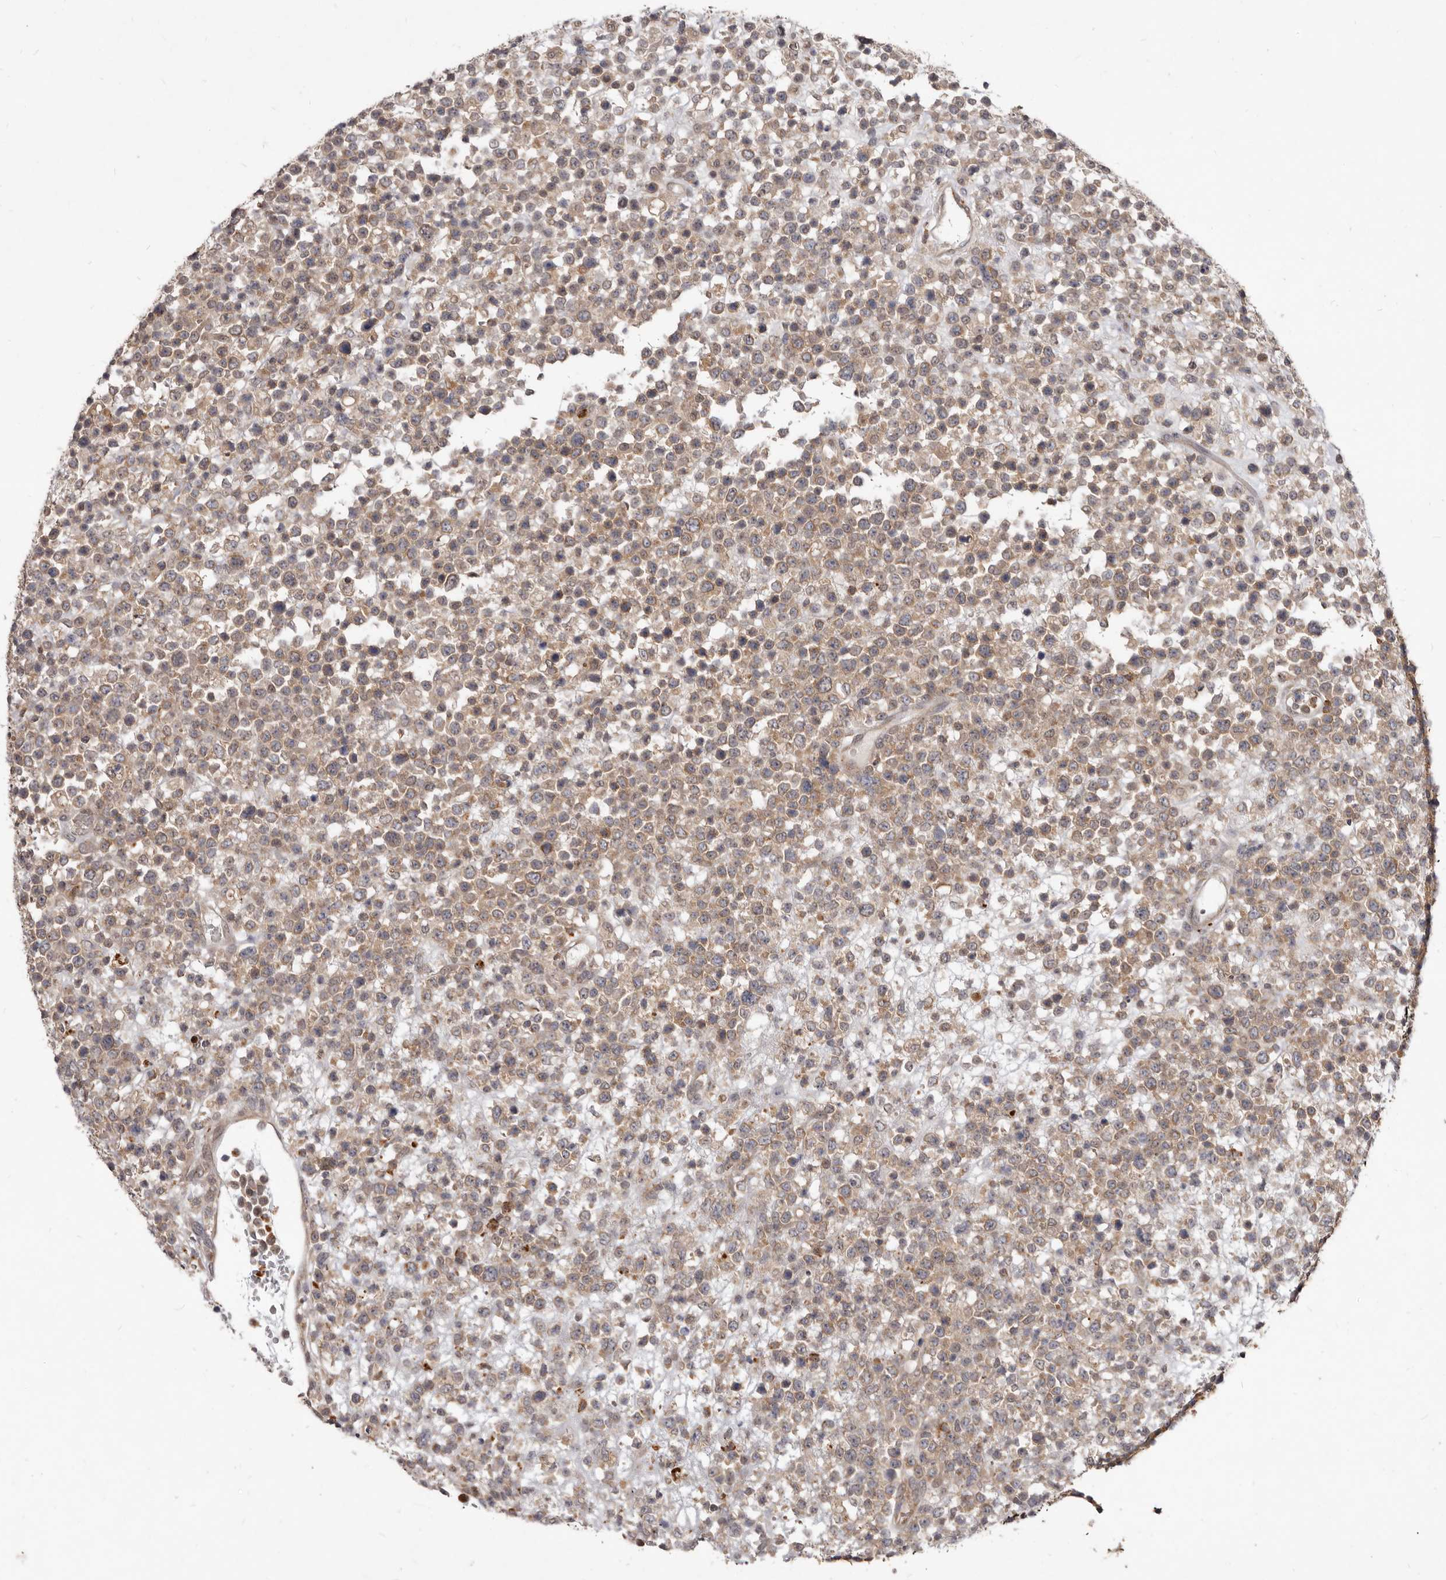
{"staining": {"intensity": "weak", "quantity": ">75%", "location": "cytoplasmic/membranous"}, "tissue": "lymphoma", "cell_type": "Tumor cells", "image_type": "cancer", "snomed": [{"axis": "morphology", "description": "Malignant lymphoma, non-Hodgkin's type, High grade"}, {"axis": "topography", "description": "Colon"}], "caption": "A micrograph showing weak cytoplasmic/membranous positivity in approximately >75% of tumor cells in lymphoma, as visualized by brown immunohistochemical staining.", "gene": "ACLY", "patient": {"sex": "female", "age": 53}}